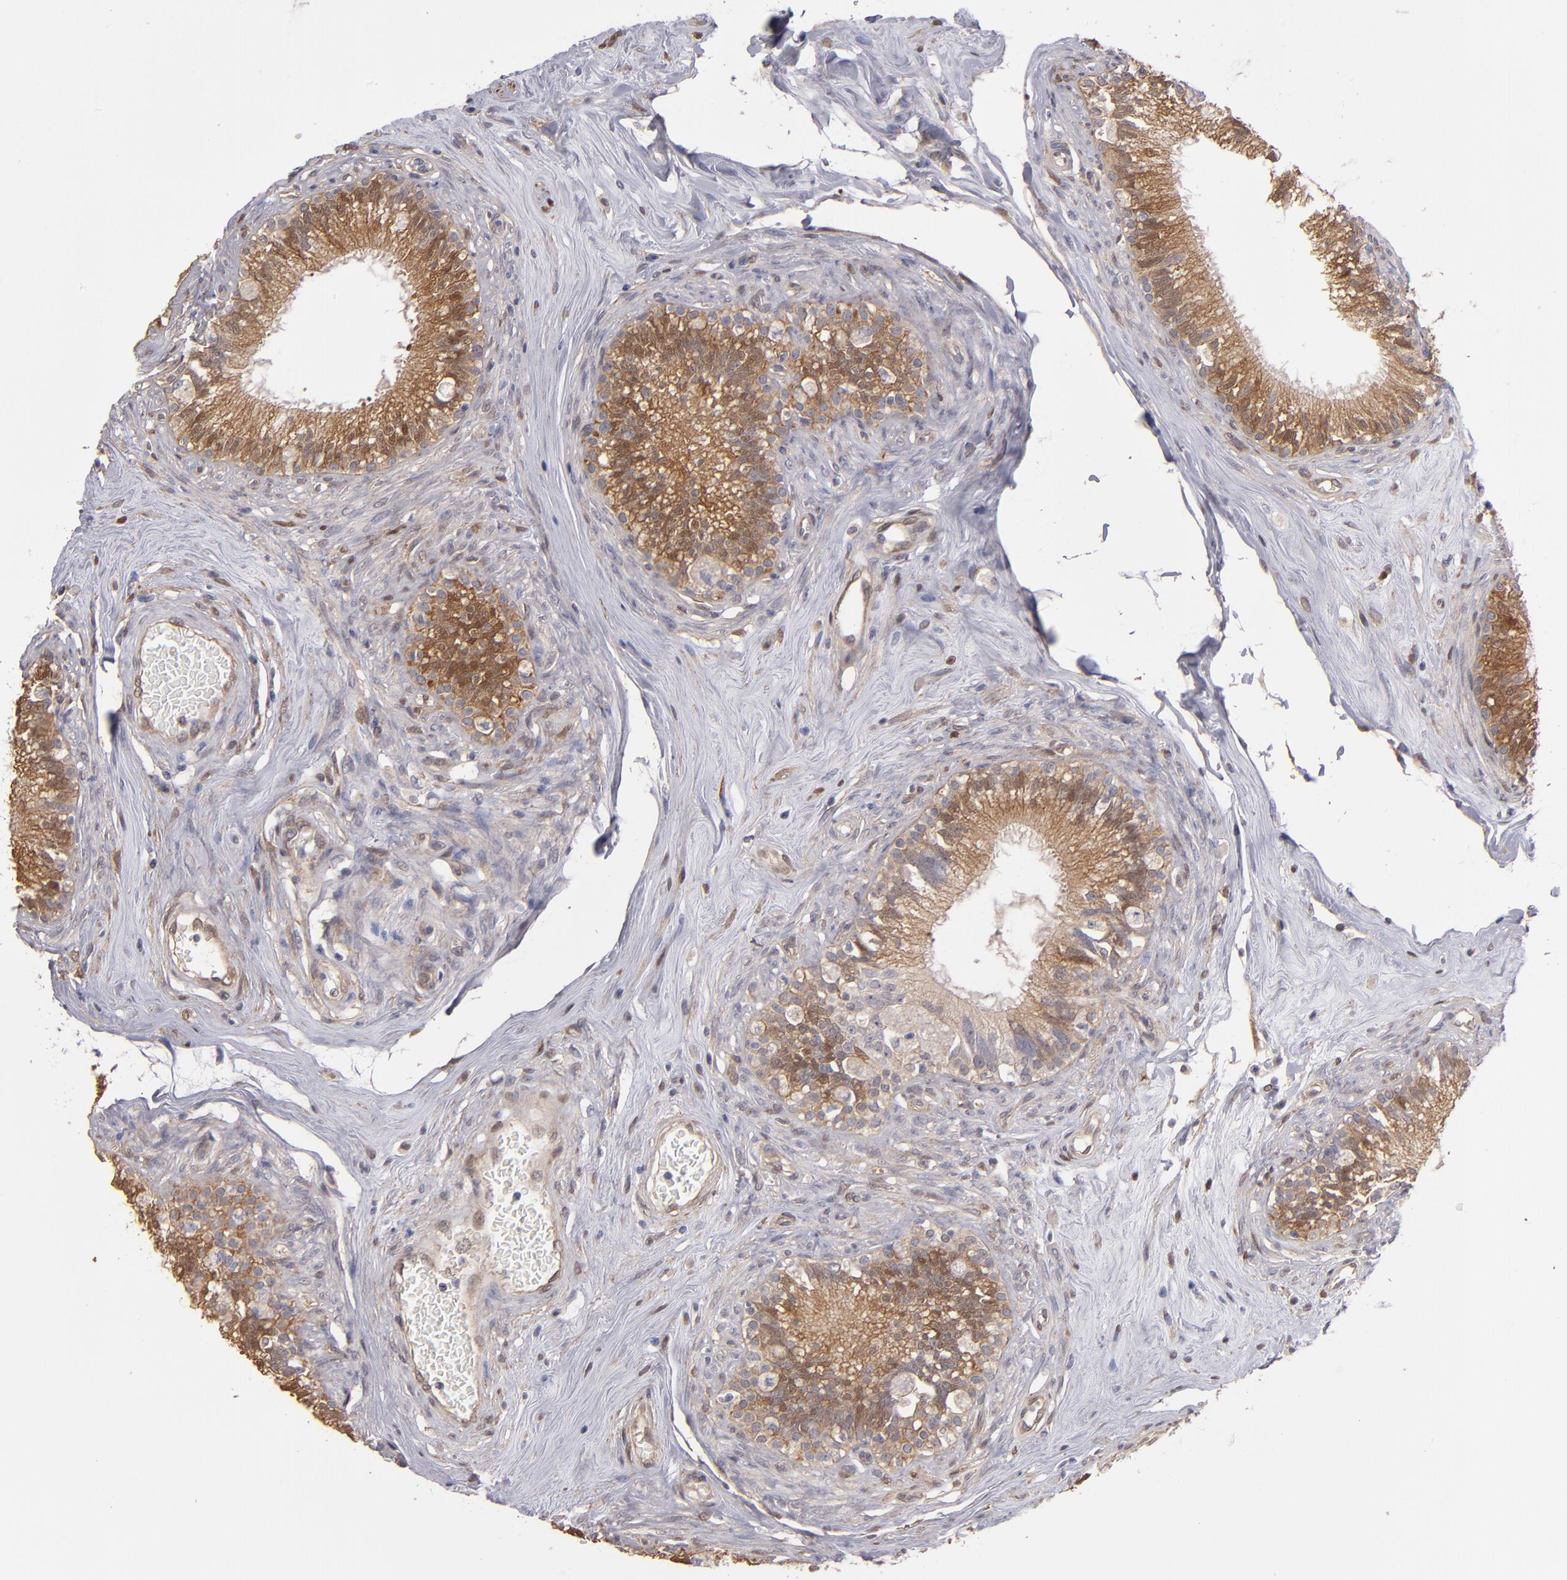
{"staining": {"intensity": "moderate", "quantity": ">75%", "location": "cytoplasmic/membranous"}, "tissue": "epididymis", "cell_type": "Glandular cells", "image_type": "normal", "snomed": [{"axis": "morphology", "description": "Normal tissue, NOS"}, {"axis": "morphology", "description": "Inflammation, NOS"}, {"axis": "topography", "description": "Epididymis"}], "caption": "Moderate cytoplasmic/membranous protein staining is appreciated in about >75% of glandular cells in epididymis.", "gene": "NDRG2", "patient": {"sex": "male", "age": 84}}